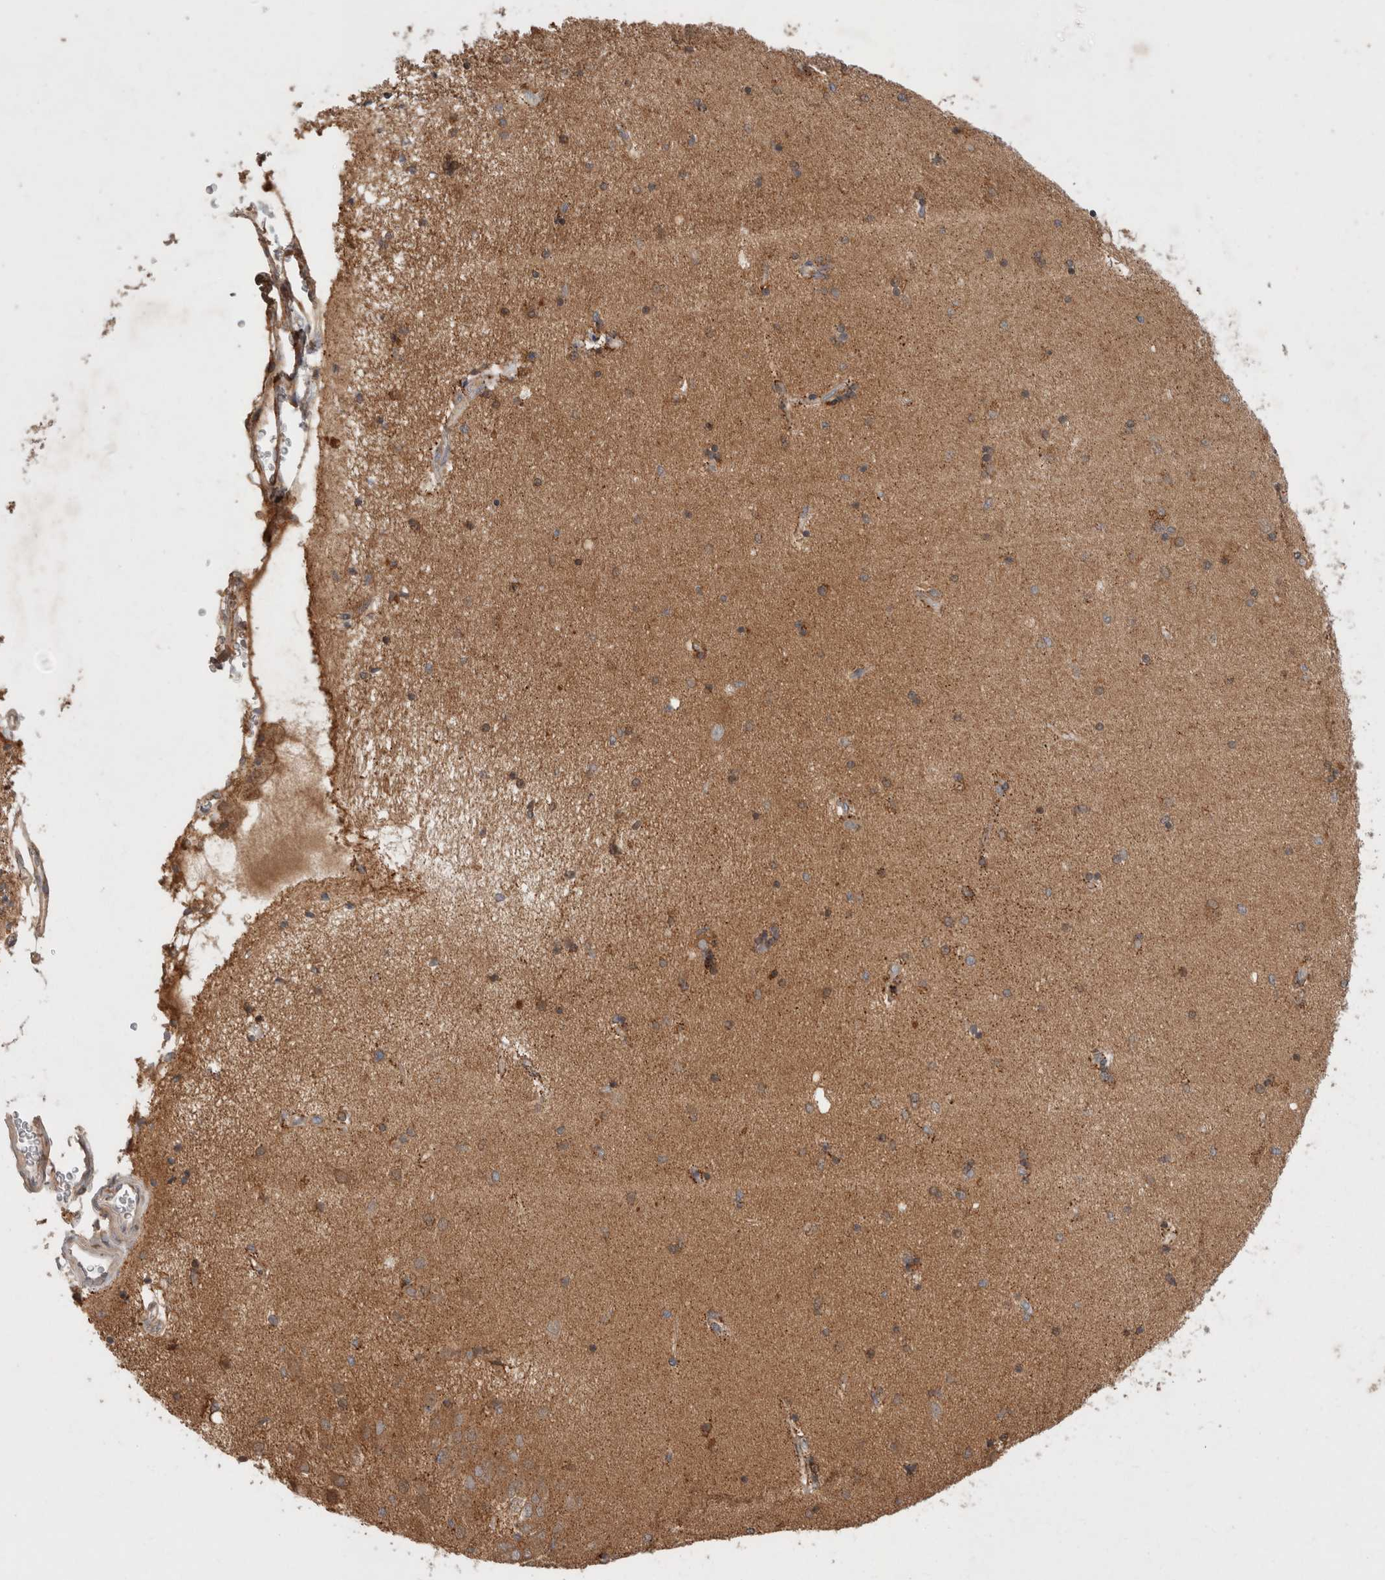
{"staining": {"intensity": "moderate", "quantity": "25%-75%", "location": "cytoplasmic/membranous"}, "tissue": "hippocampus", "cell_type": "Glial cells", "image_type": "normal", "snomed": [{"axis": "morphology", "description": "Normal tissue, NOS"}, {"axis": "topography", "description": "Hippocampus"}], "caption": "Hippocampus stained with immunohistochemistry shows moderate cytoplasmic/membranous staining in approximately 25%-75% of glial cells. (DAB = brown stain, brightfield microscopy at high magnification).", "gene": "HROB", "patient": {"sex": "female", "age": 54}}